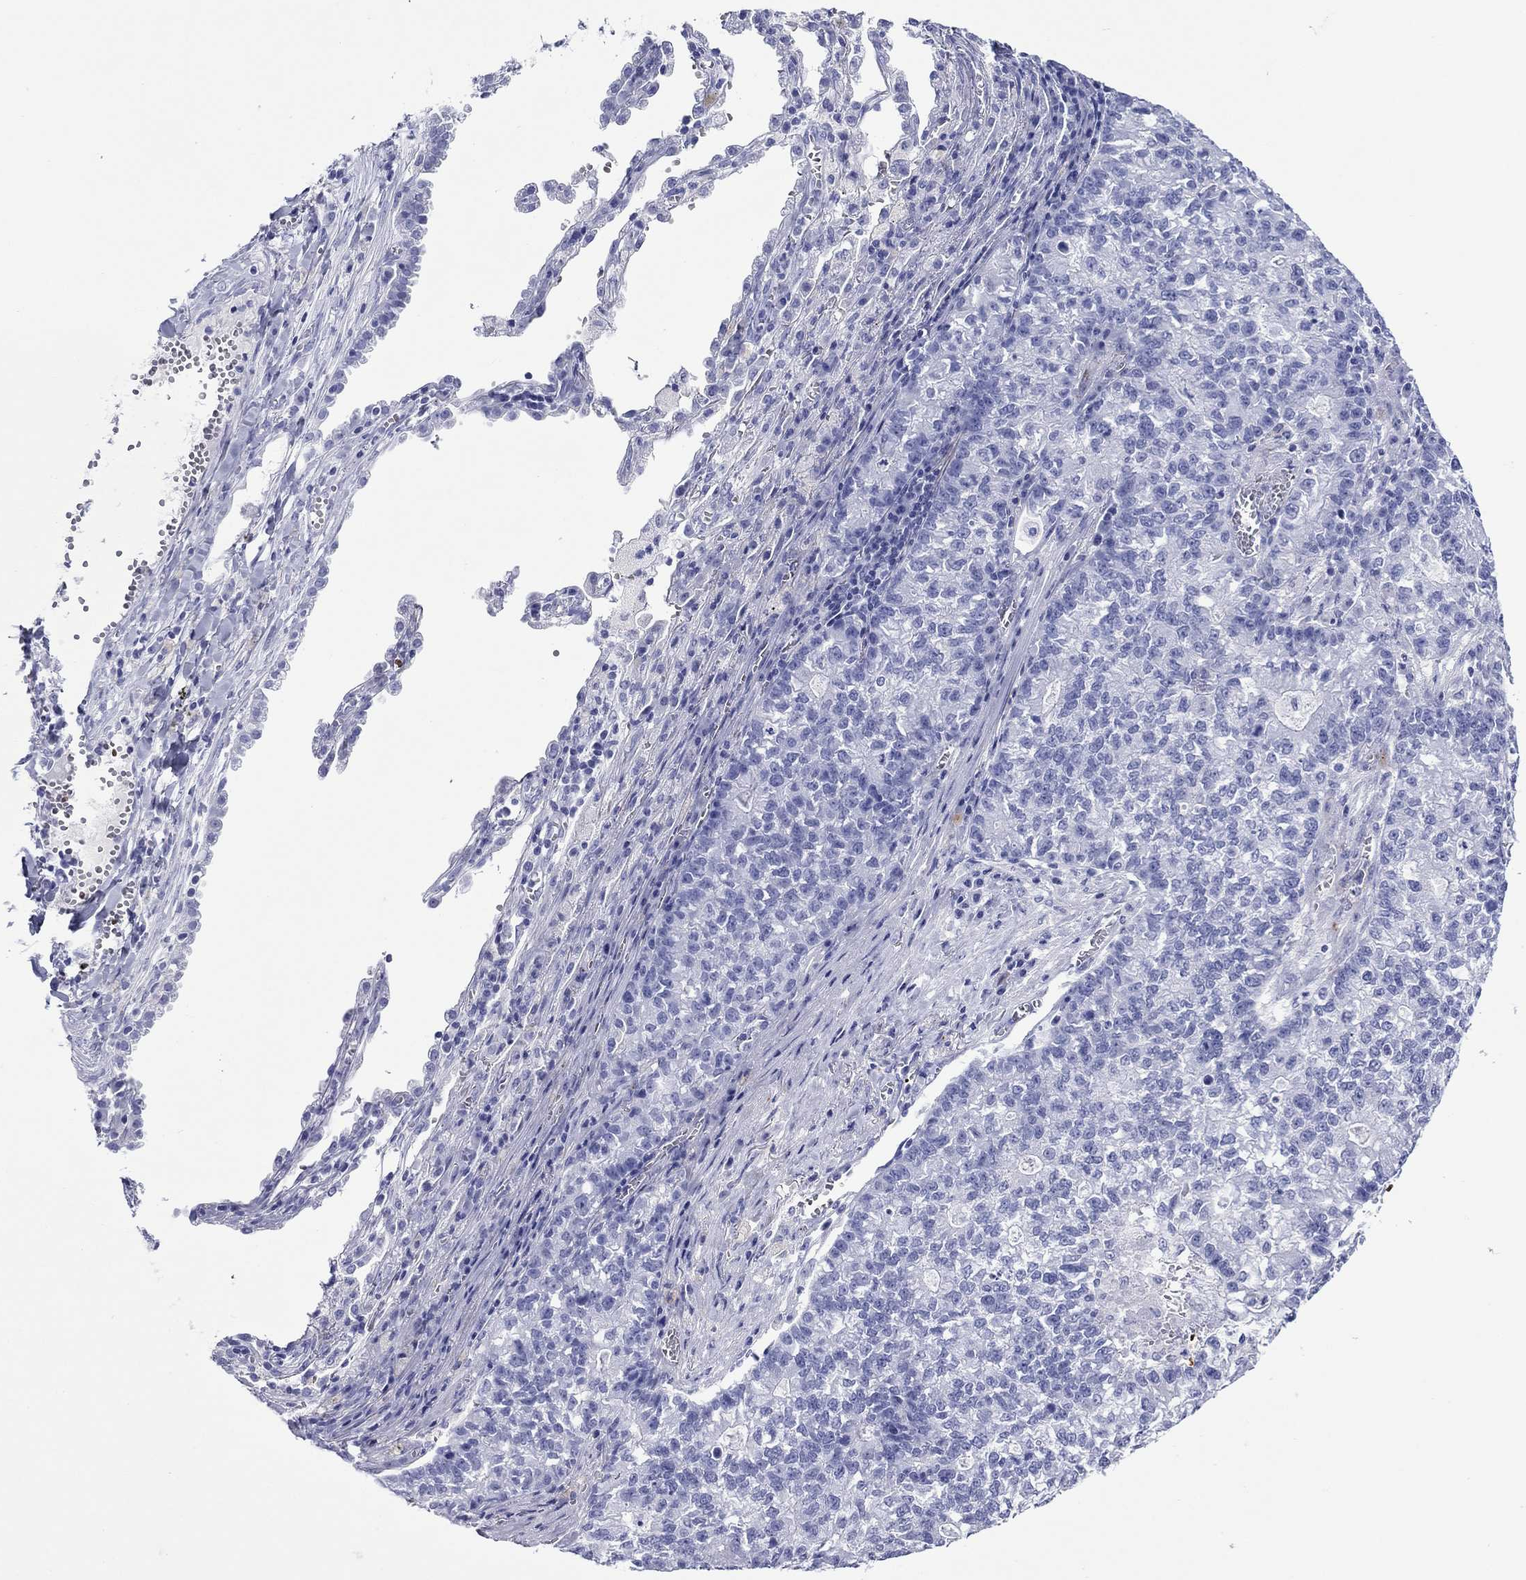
{"staining": {"intensity": "negative", "quantity": "none", "location": "none"}, "tissue": "lung cancer", "cell_type": "Tumor cells", "image_type": "cancer", "snomed": [{"axis": "morphology", "description": "Adenocarcinoma, NOS"}, {"axis": "topography", "description": "Lung"}], "caption": "This is an immunohistochemistry histopathology image of adenocarcinoma (lung). There is no expression in tumor cells.", "gene": "ROM1", "patient": {"sex": "male", "age": 57}}